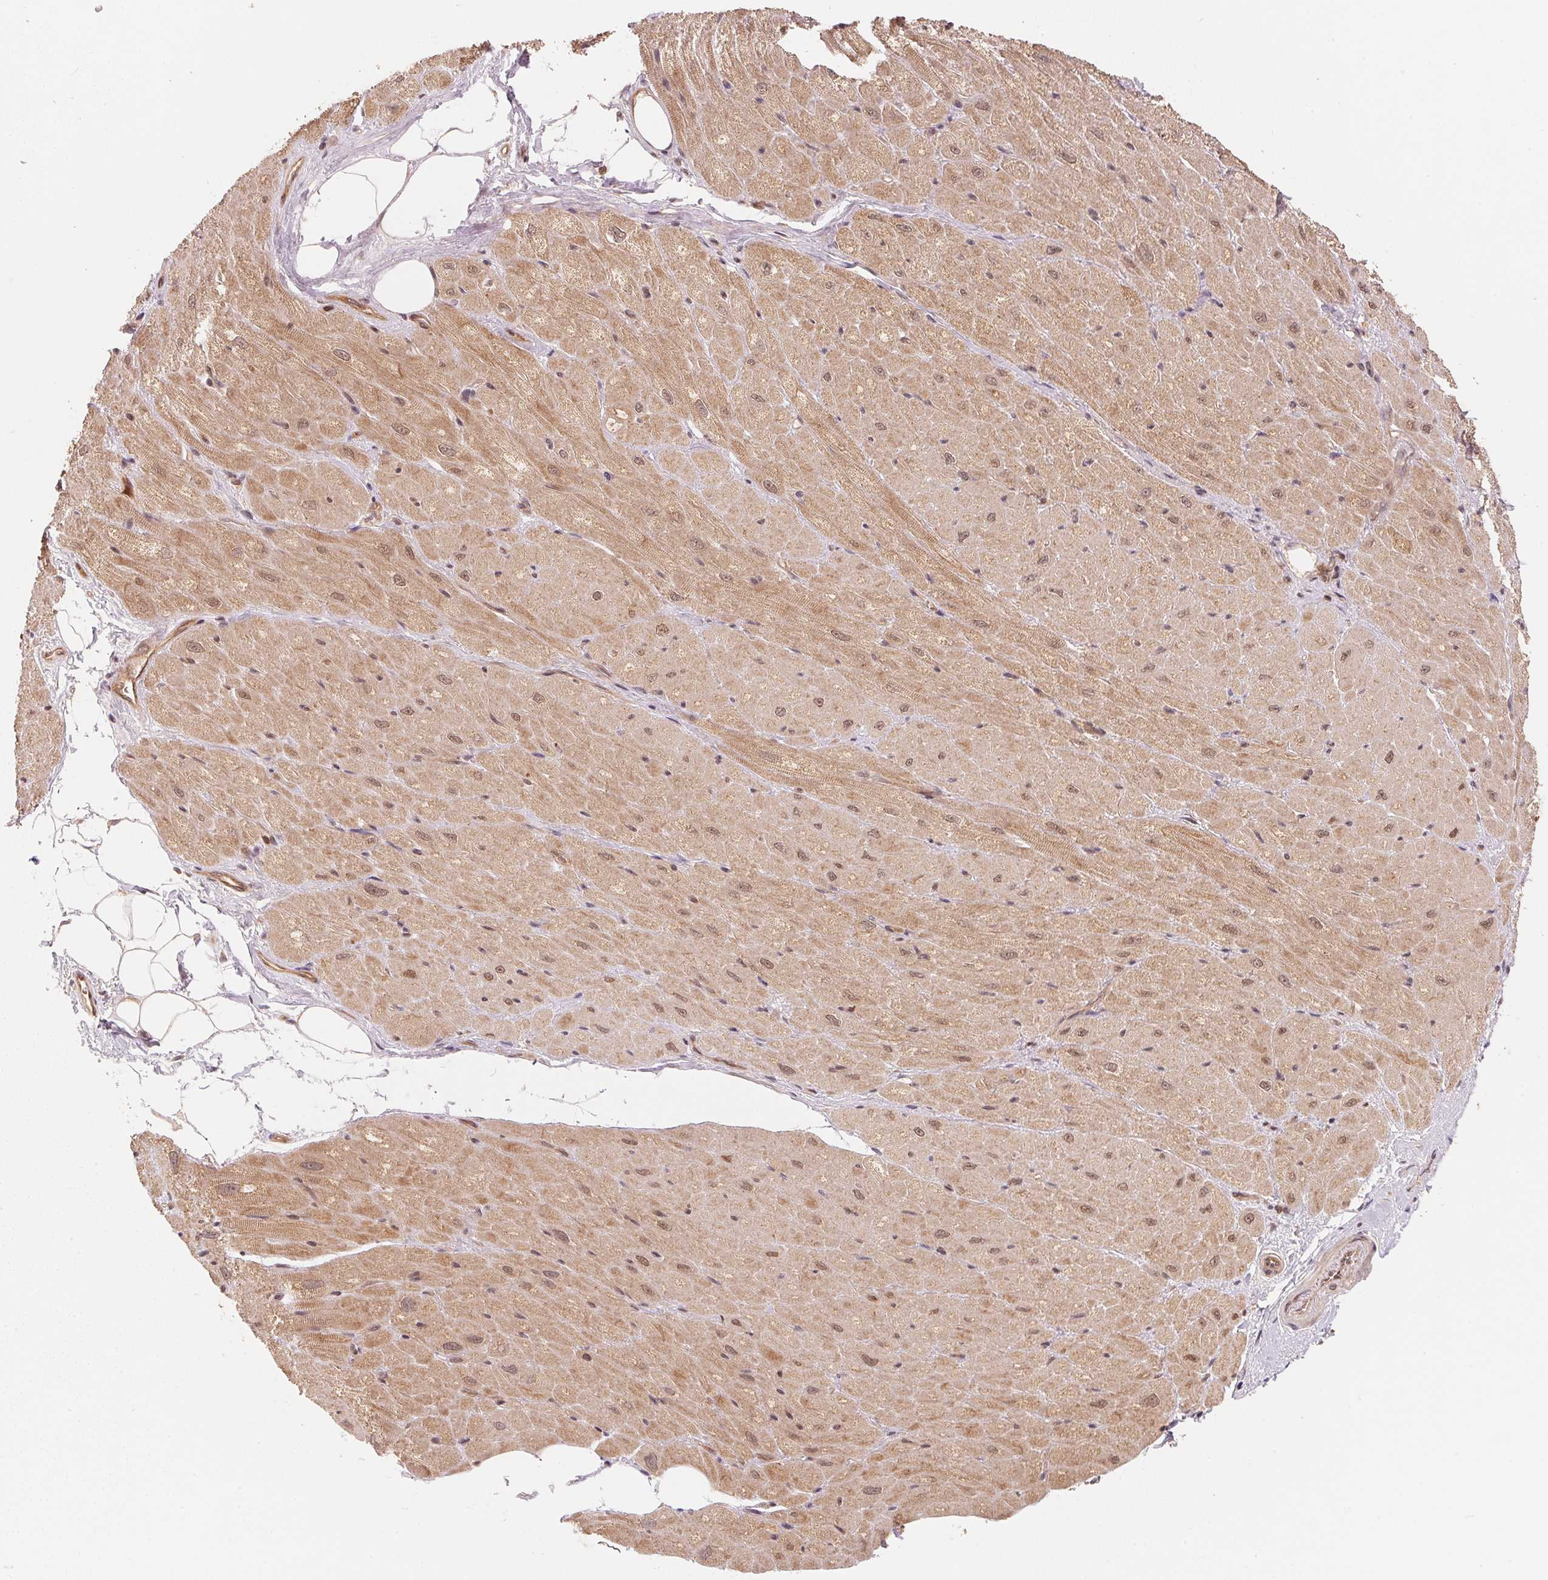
{"staining": {"intensity": "moderate", "quantity": ">75%", "location": "cytoplasmic/membranous,nuclear"}, "tissue": "heart muscle", "cell_type": "Cardiomyocytes", "image_type": "normal", "snomed": [{"axis": "morphology", "description": "Normal tissue, NOS"}, {"axis": "topography", "description": "Heart"}], "caption": "High-power microscopy captured an immunohistochemistry (IHC) image of benign heart muscle, revealing moderate cytoplasmic/membranous,nuclear expression in about >75% of cardiomyocytes. (Stains: DAB in brown, nuclei in blue, Microscopy: brightfield microscopy at high magnification).", "gene": "CCDC102B", "patient": {"sex": "male", "age": 62}}